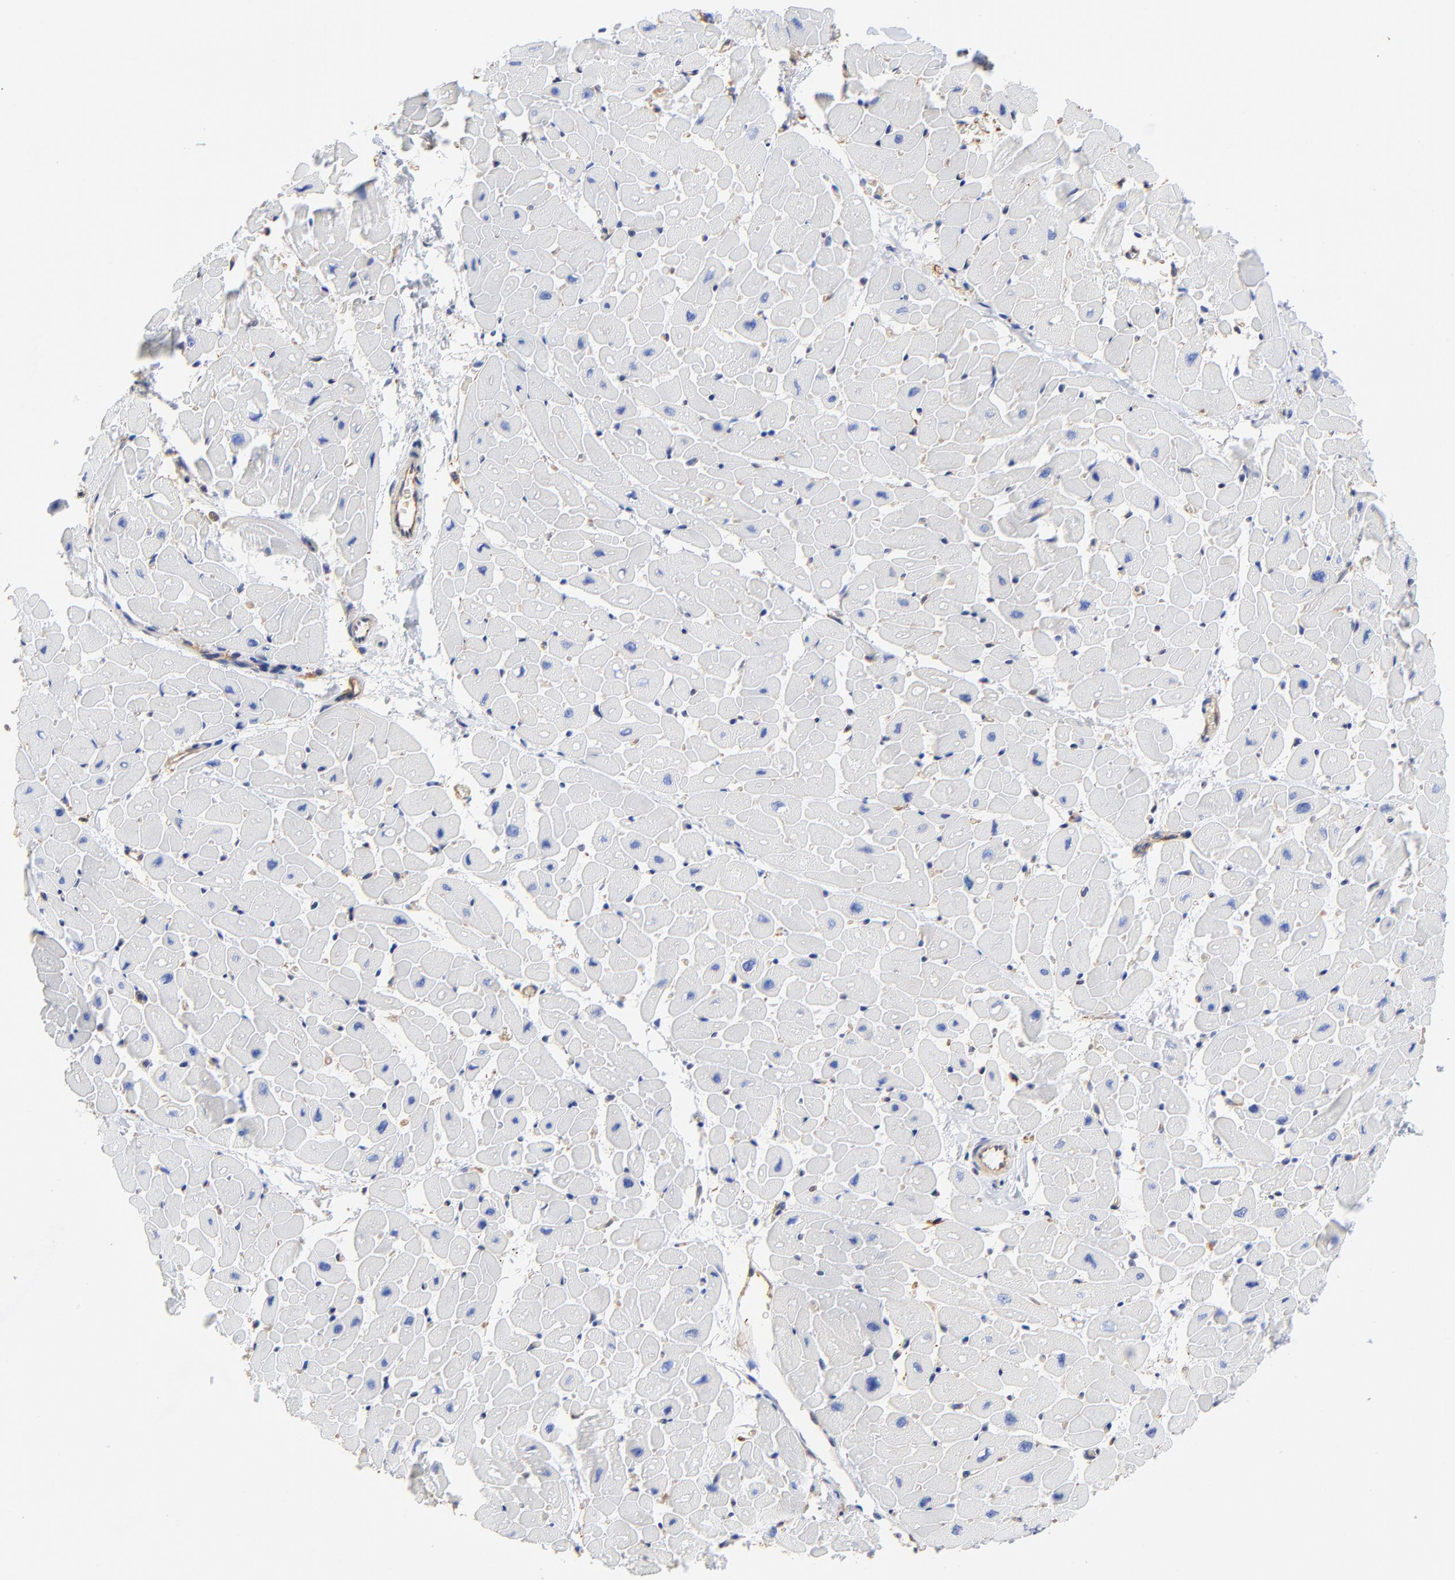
{"staining": {"intensity": "negative", "quantity": "none", "location": "none"}, "tissue": "heart muscle", "cell_type": "Cardiomyocytes", "image_type": "normal", "snomed": [{"axis": "morphology", "description": "Normal tissue, NOS"}, {"axis": "topography", "description": "Heart"}], "caption": "Immunohistochemistry (IHC) of normal heart muscle exhibits no staining in cardiomyocytes. (Stains: DAB immunohistochemistry (IHC) with hematoxylin counter stain, Microscopy: brightfield microscopy at high magnification).", "gene": "TAGLN2", "patient": {"sex": "male", "age": 45}}